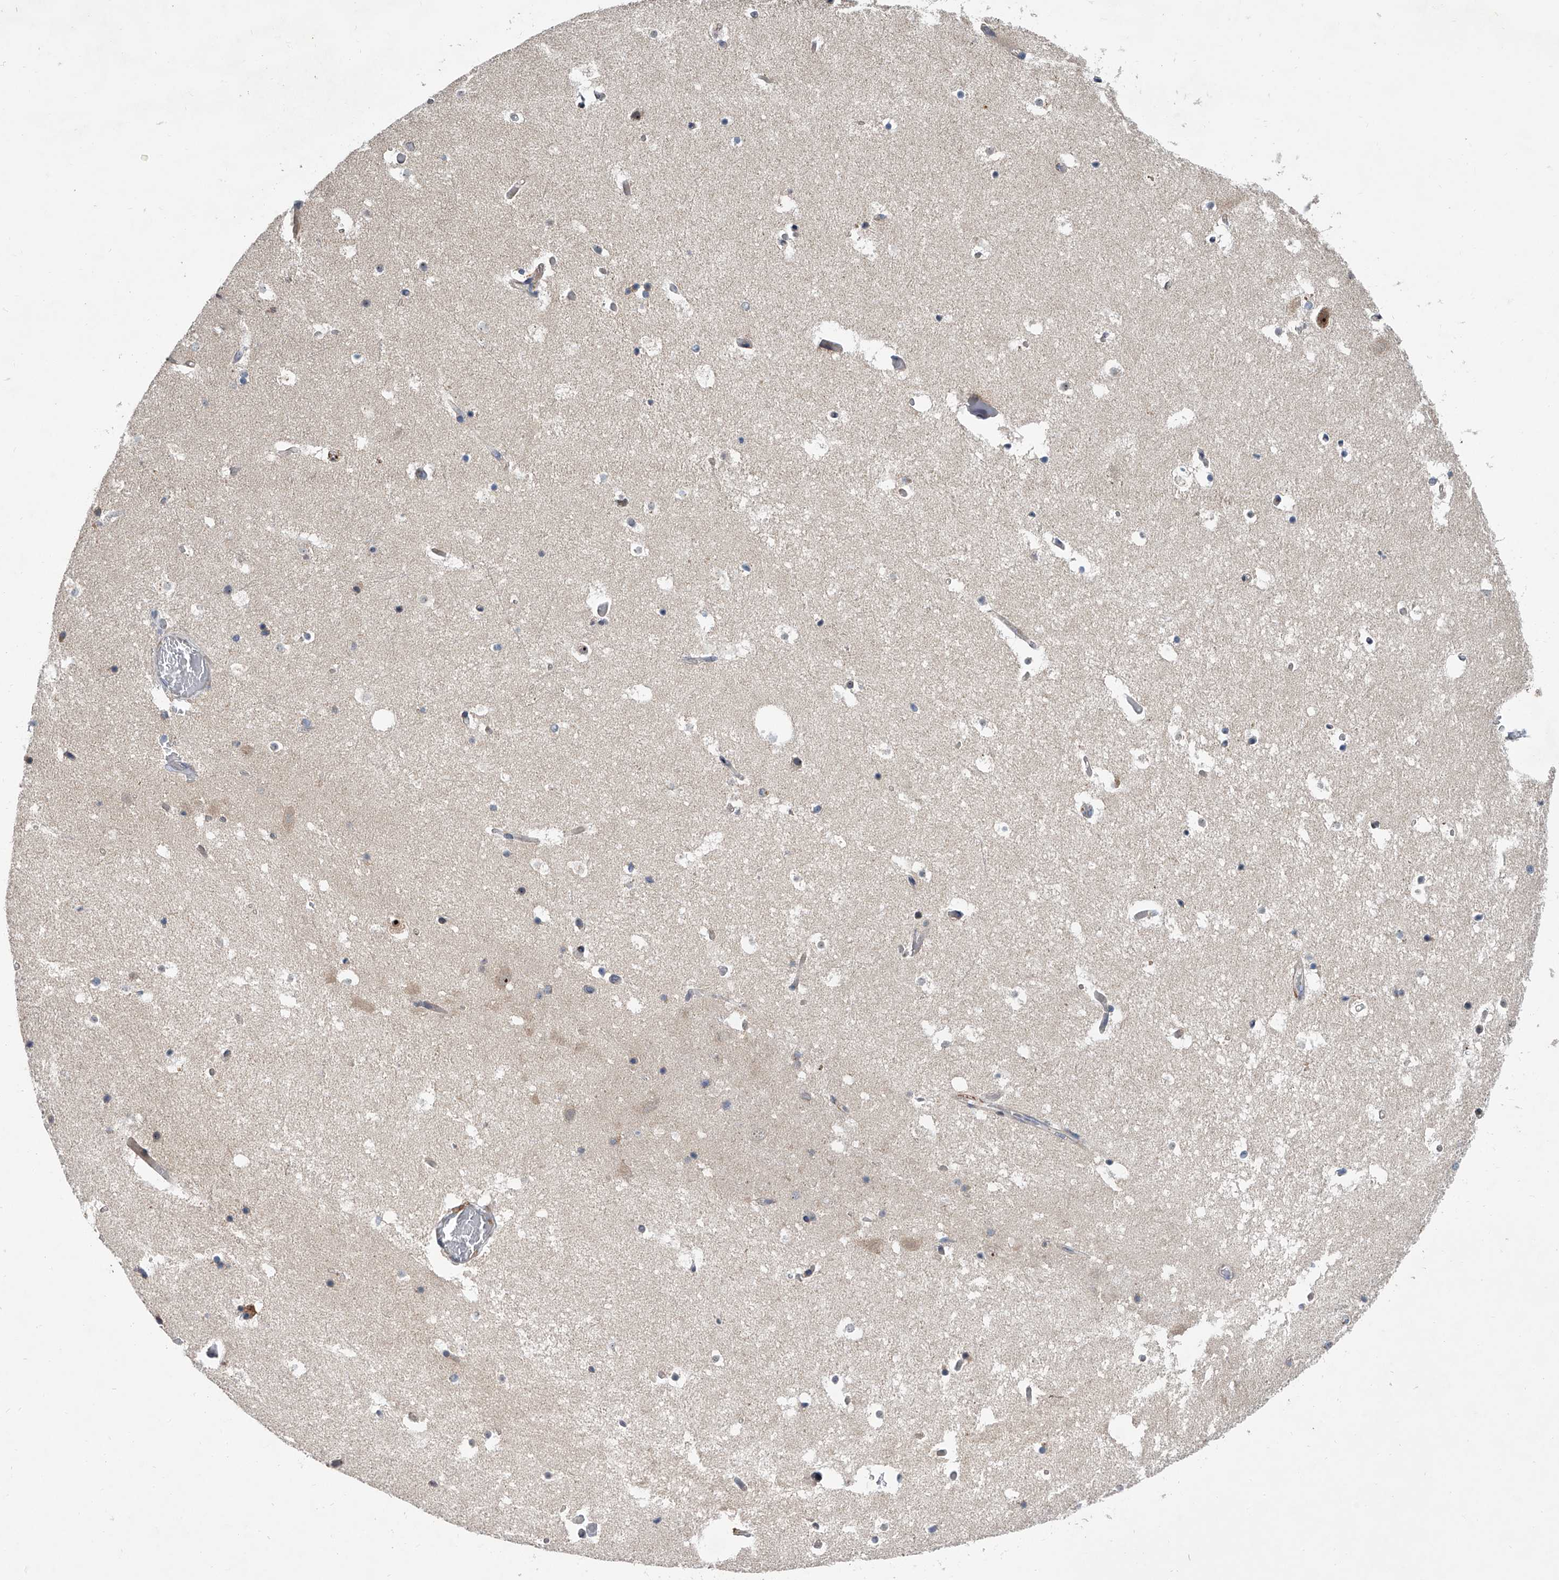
{"staining": {"intensity": "negative", "quantity": "none", "location": "none"}, "tissue": "hippocampus", "cell_type": "Glial cells", "image_type": "normal", "snomed": [{"axis": "morphology", "description": "Normal tissue, NOS"}, {"axis": "topography", "description": "Hippocampus"}], "caption": "Immunohistochemistry of unremarkable human hippocampus displays no staining in glial cells.", "gene": "DLGAP2", "patient": {"sex": "female", "age": 52}}